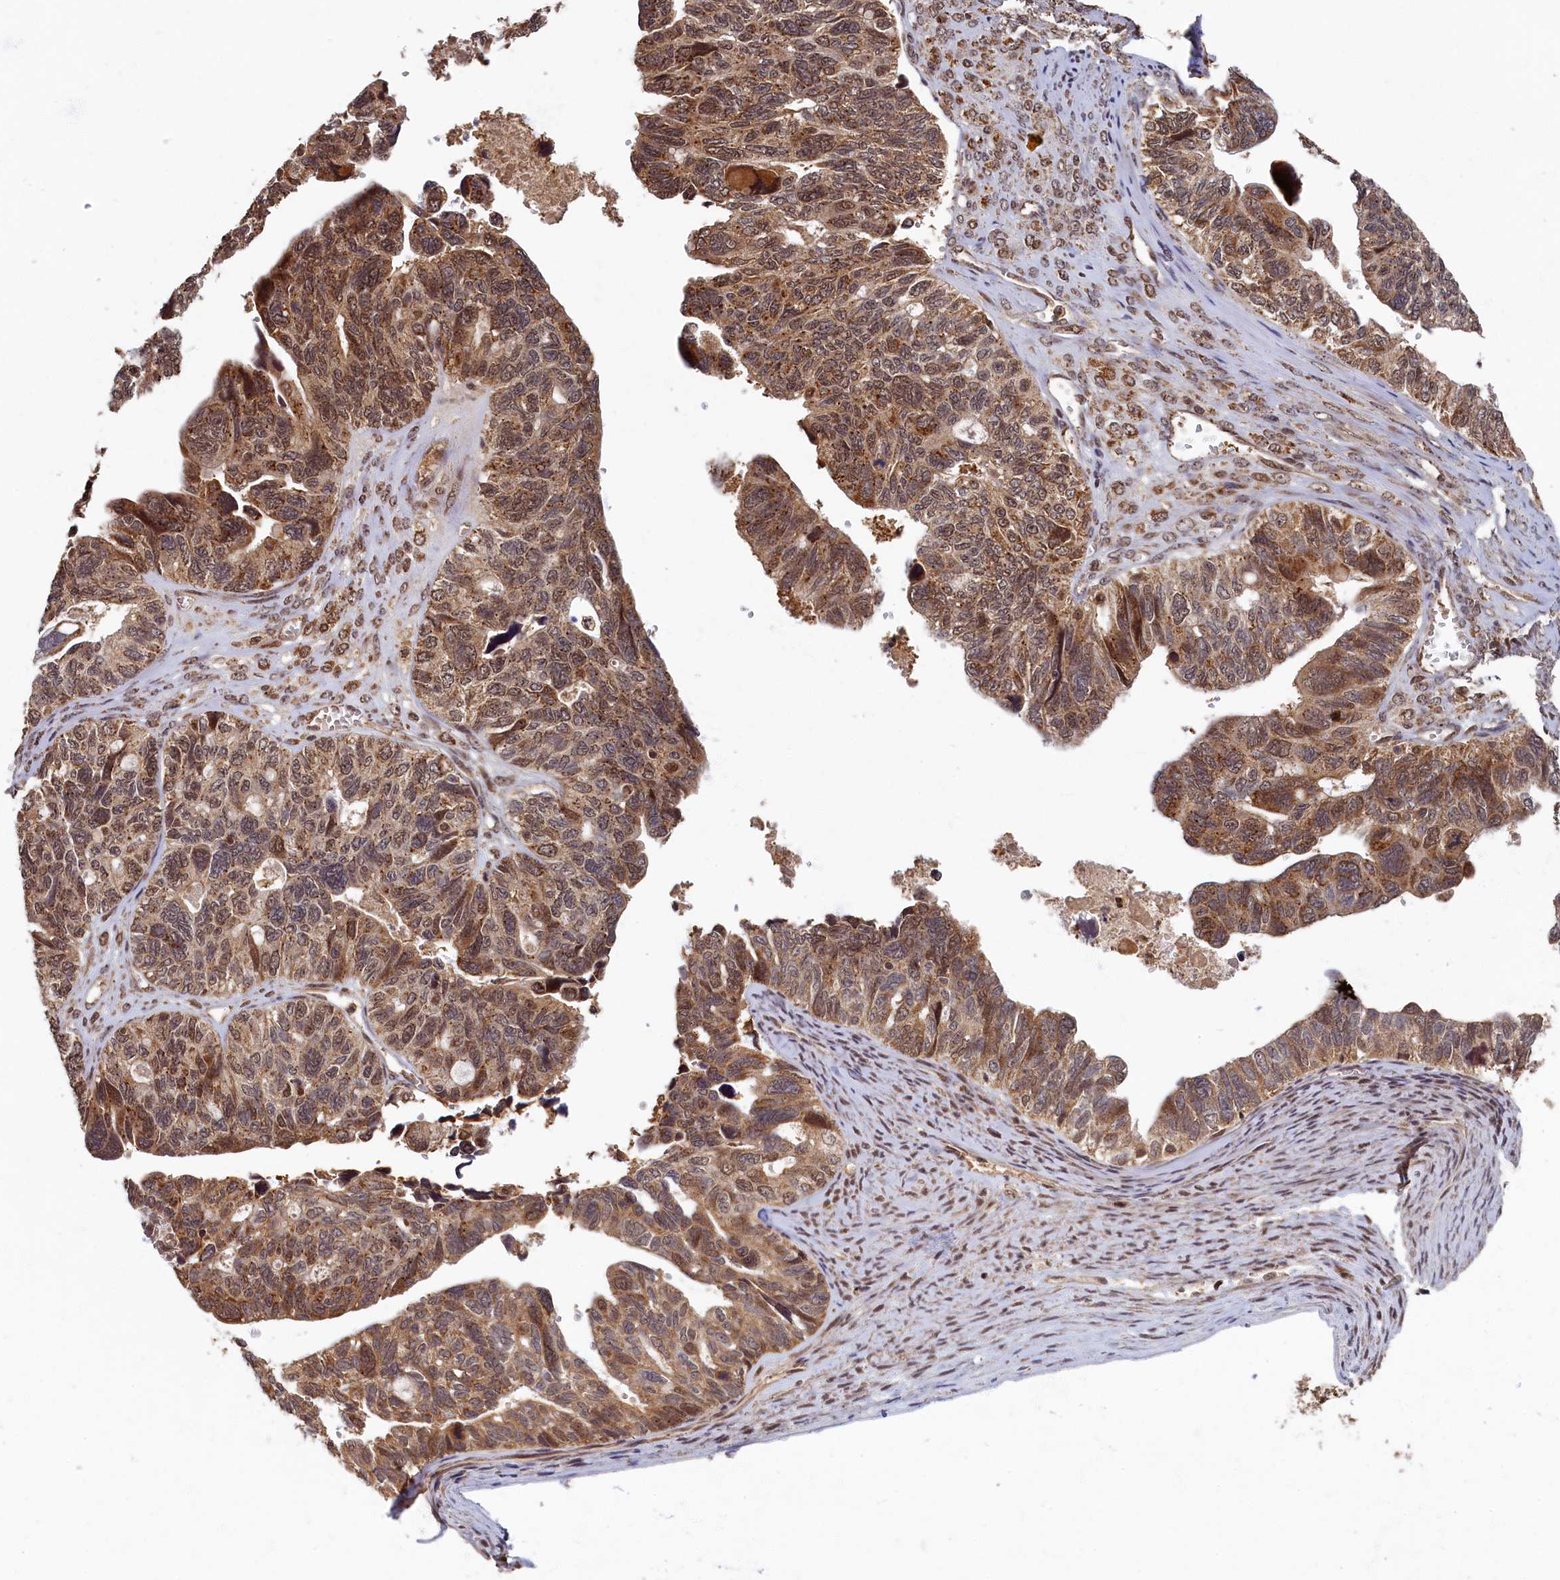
{"staining": {"intensity": "moderate", "quantity": ">75%", "location": "cytoplasmic/membranous,nuclear"}, "tissue": "ovarian cancer", "cell_type": "Tumor cells", "image_type": "cancer", "snomed": [{"axis": "morphology", "description": "Cystadenocarcinoma, serous, NOS"}, {"axis": "topography", "description": "Ovary"}], "caption": "This micrograph demonstrates IHC staining of human serous cystadenocarcinoma (ovarian), with medium moderate cytoplasmic/membranous and nuclear positivity in about >75% of tumor cells.", "gene": "BRCA1", "patient": {"sex": "female", "age": 79}}